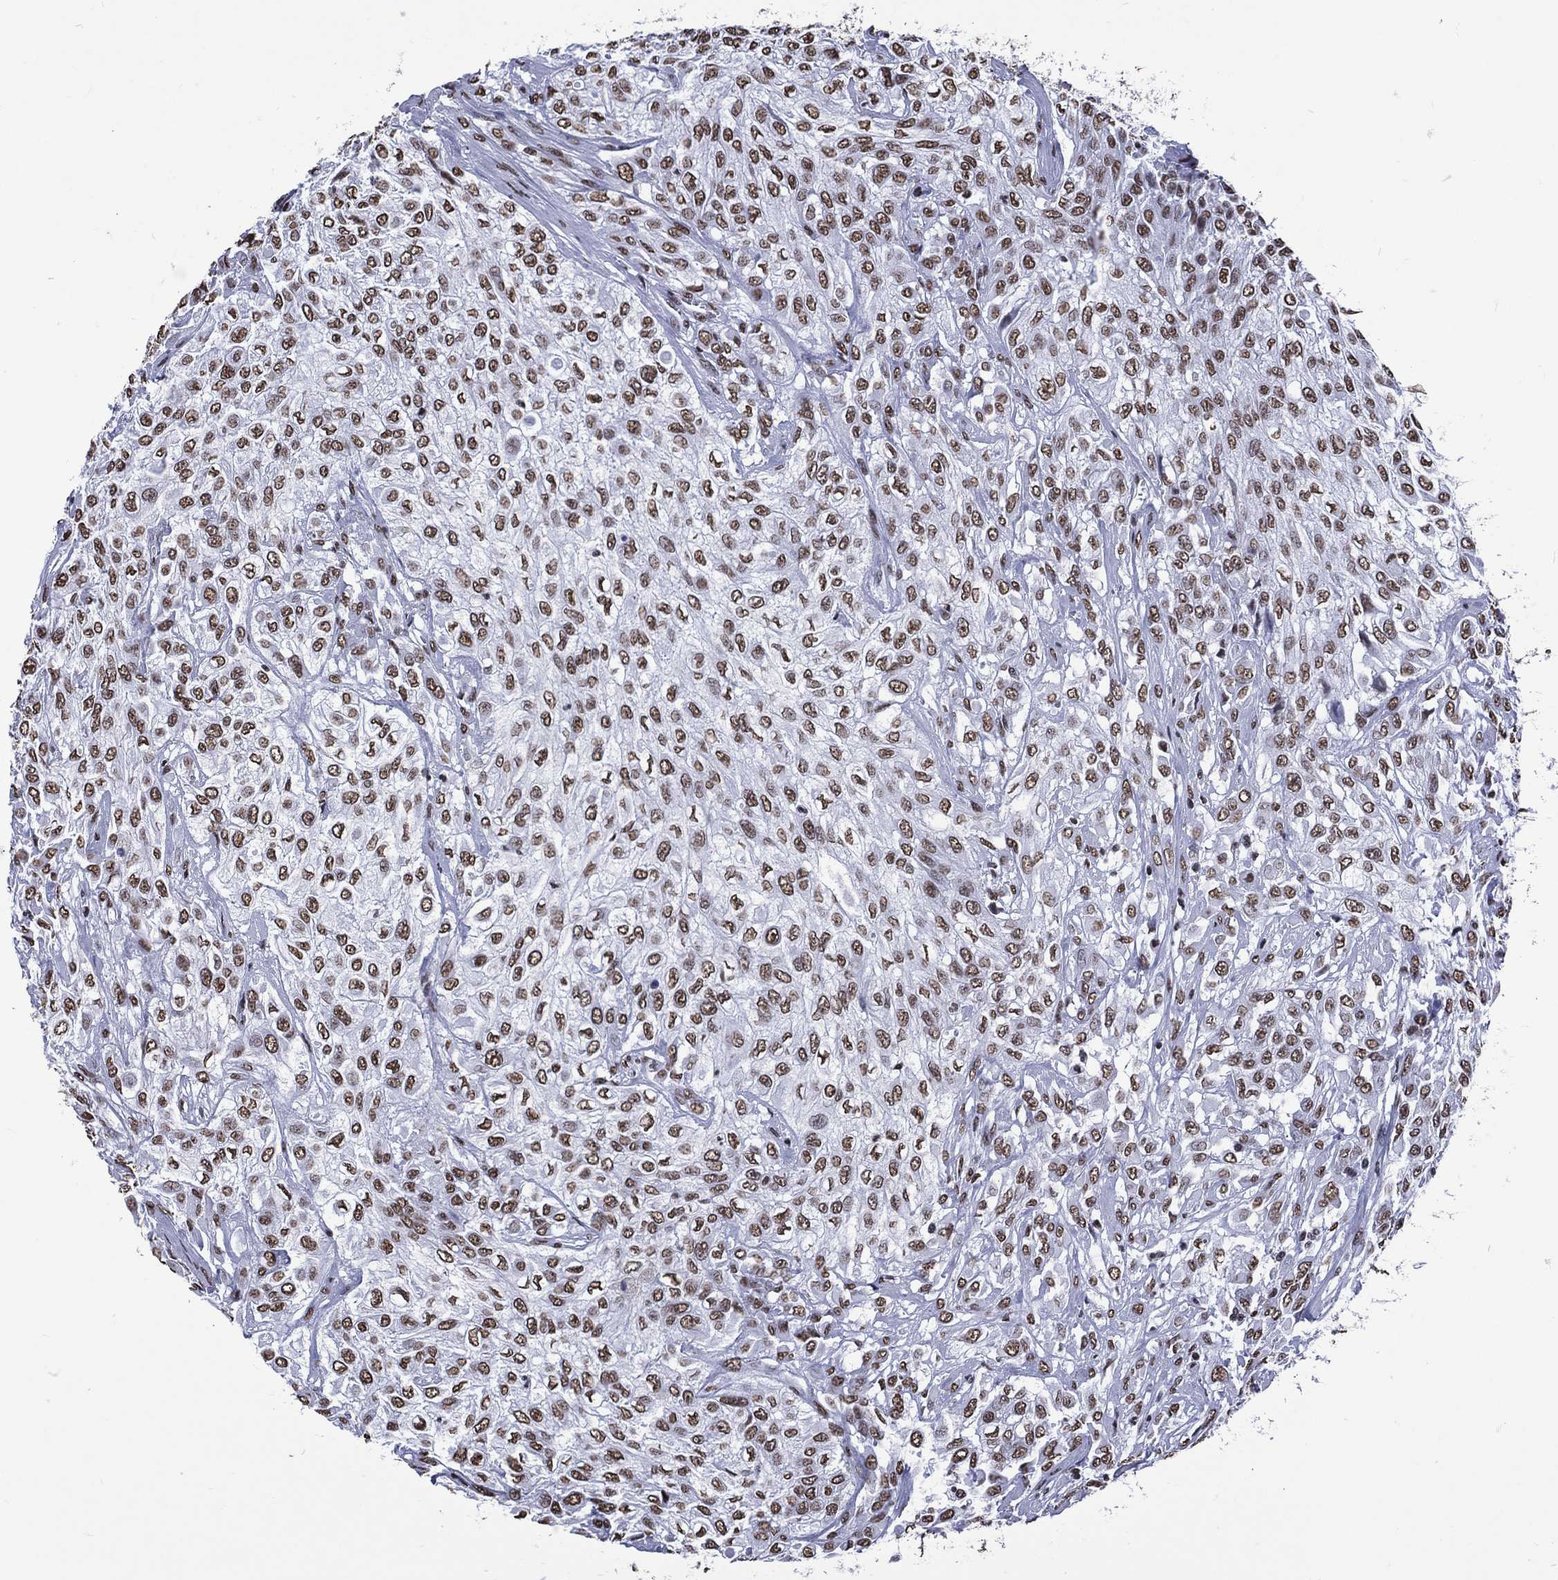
{"staining": {"intensity": "strong", "quantity": "25%-75%", "location": "nuclear"}, "tissue": "urothelial cancer", "cell_type": "Tumor cells", "image_type": "cancer", "snomed": [{"axis": "morphology", "description": "Urothelial carcinoma, High grade"}, {"axis": "topography", "description": "Urinary bladder"}], "caption": "An immunohistochemistry (IHC) image of tumor tissue is shown. Protein staining in brown shows strong nuclear positivity in urothelial carcinoma (high-grade) within tumor cells.", "gene": "RETREG2", "patient": {"sex": "male", "age": 57}}